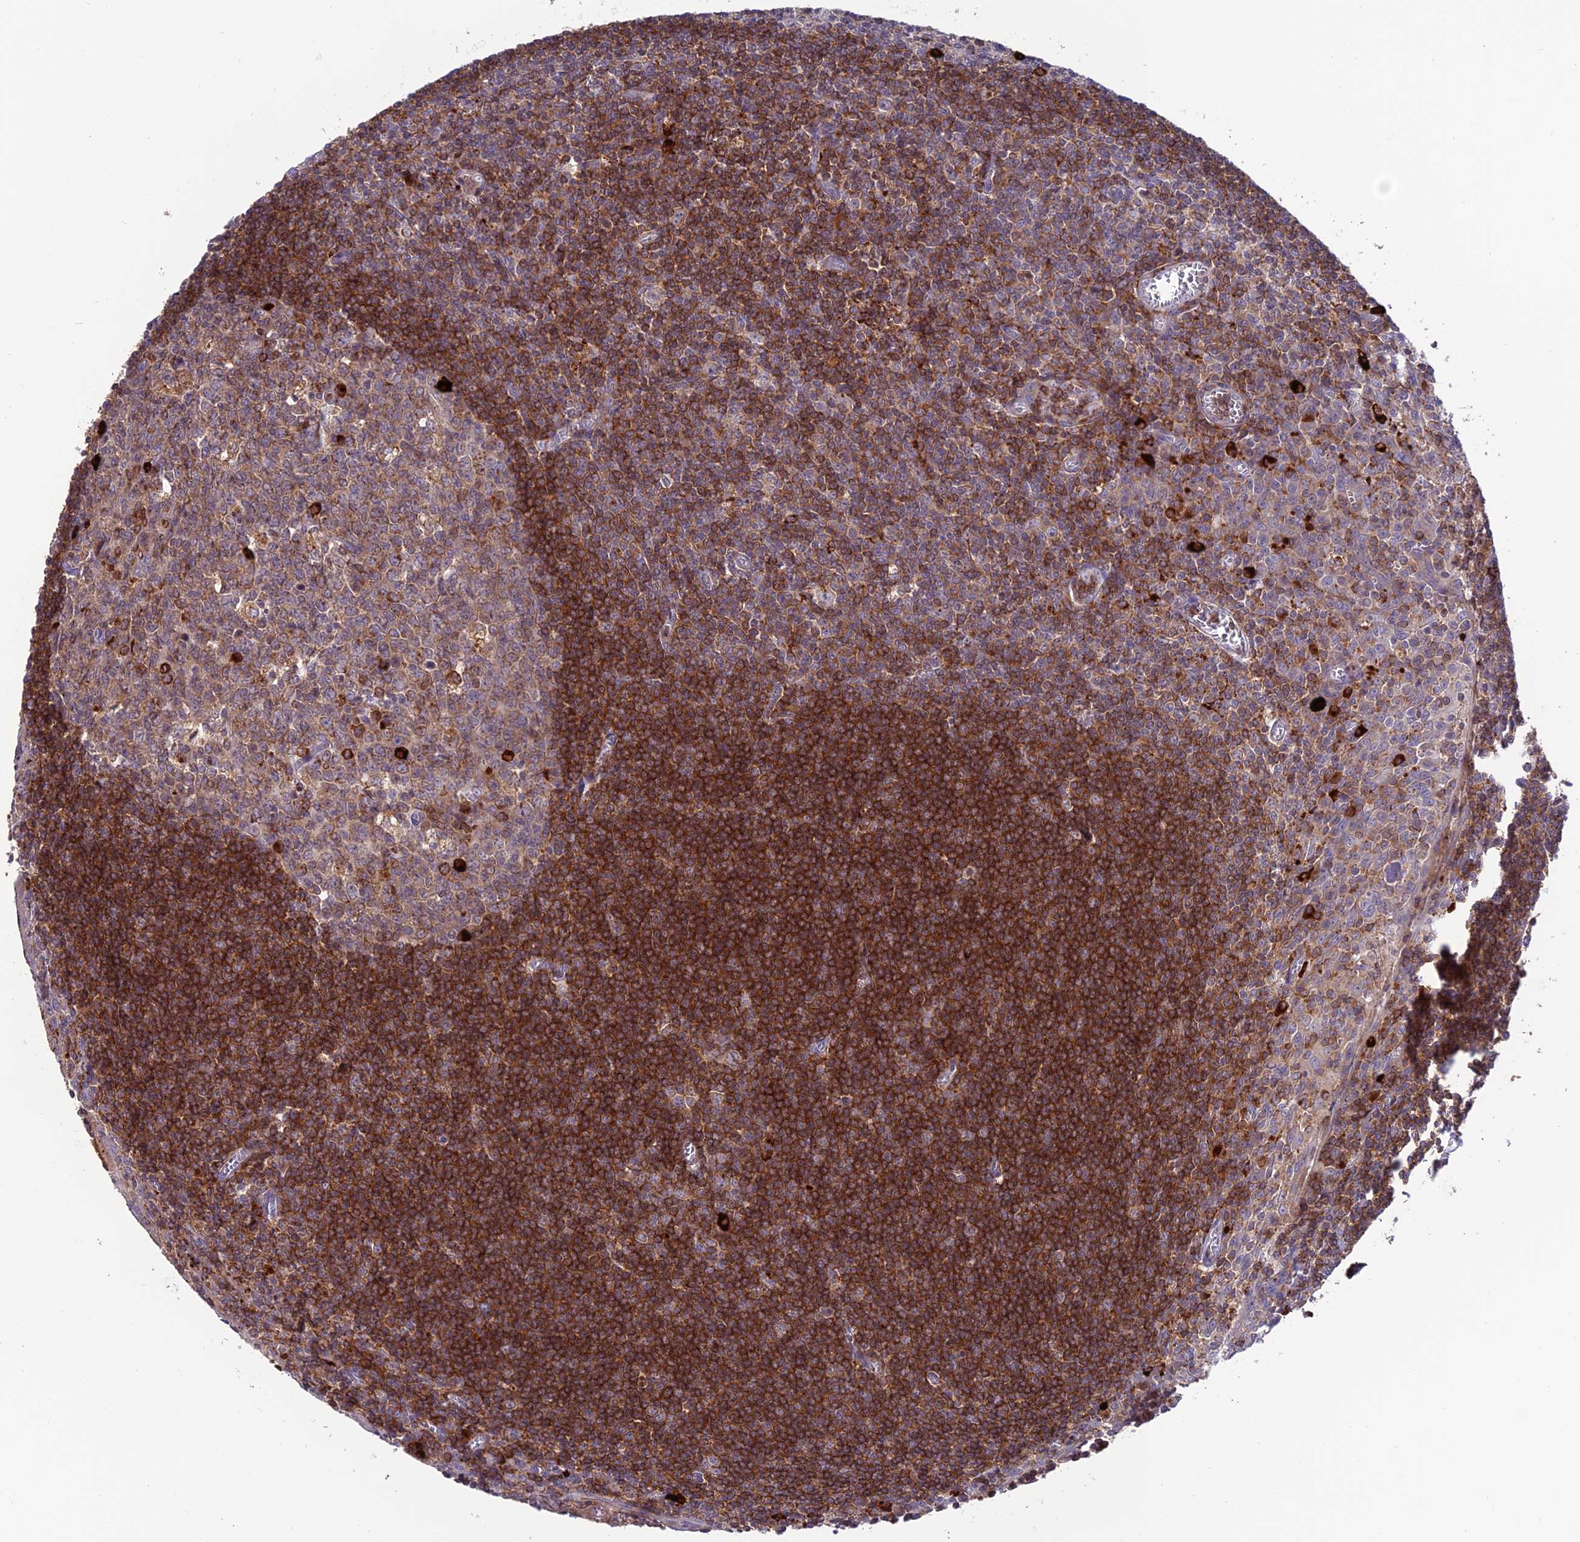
{"staining": {"intensity": "moderate", "quantity": "25%-75%", "location": "cytoplasmic/membranous"}, "tissue": "tonsil", "cell_type": "Germinal center cells", "image_type": "normal", "snomed": [{"axis": "morphology", "description": "Normal tissue, NOS"}, {"axis": "topography", "description": "Tonsil"}], "caption": "Immunohistochemistry (IHC) image of unremarkable human tonsil stained for a protein (brown), which exhibits medium levels of moderate cytoplasmic/membranous positivity in approximately 25%-75% of germinal center cells.", "gene": "ARHGEF18", "patient": {"sex": "male", "age": 27}}